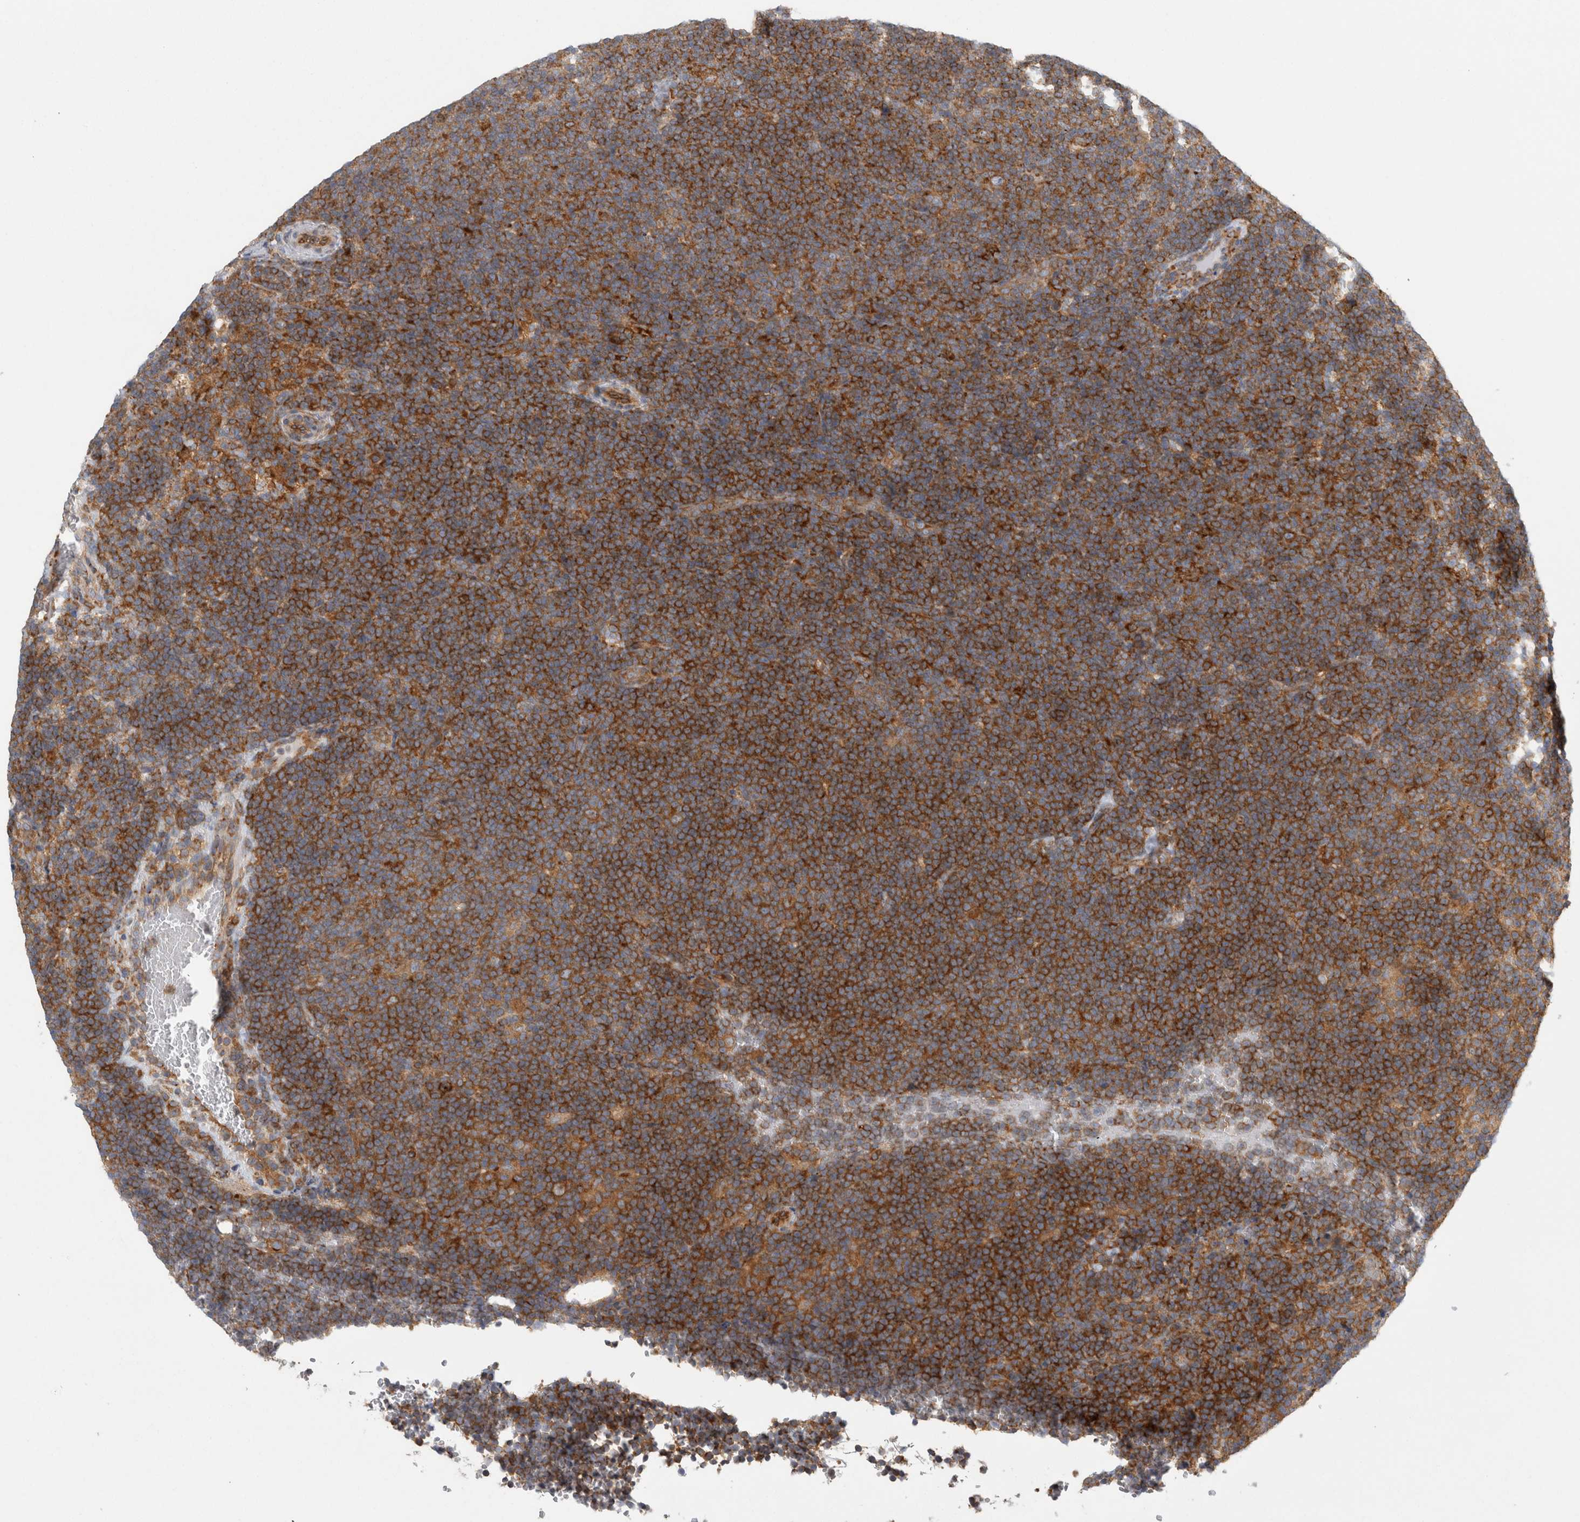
{"staining": {"intensity": "strong", "quantity": ">75%", "location": "cytoplasmic/membranous"}, "tissue": "lymphoma", "cell_type": "Tumor cells", "image_type": "cancer", "snomed": [{"axis": "morphology", "description": "Hodgkin's disease, NOS"}, {"axis": "topography", "description": "Lymph node"}], "caption": "Lymphoma stained for a protein demonstrates strong cytoplasmic/membranous positivity in tumor cells.", "gene": "PEX6", "patient": {"sex": "female", "age": 57}}